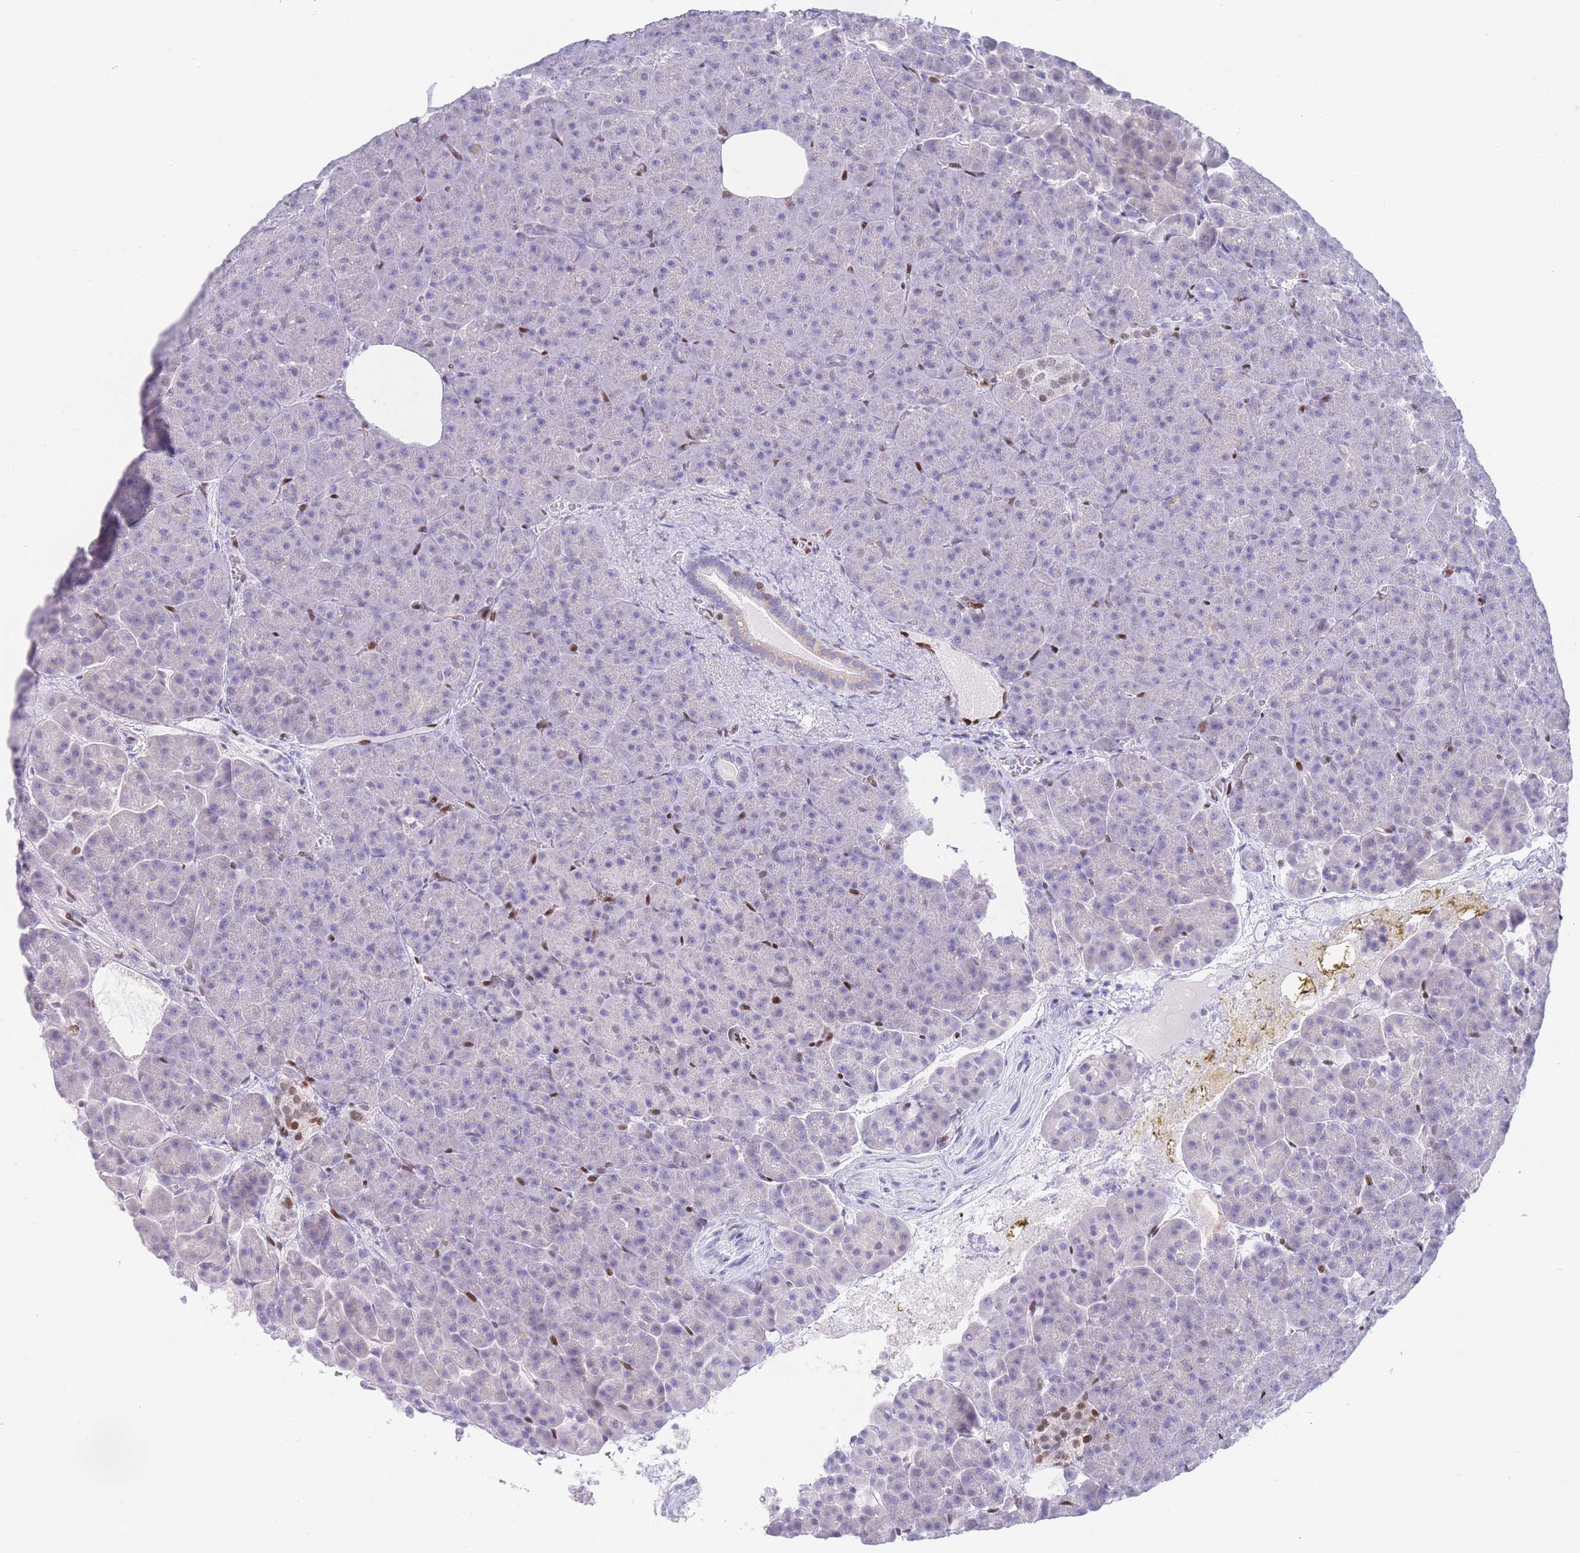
{"staining": {"intensity": "negative", "quantity": "none", "location": "none"}, "tissue": "pancreas", "cell_type": "Exocrine glandular cells", "image_type": "normal", "snomed": [{"axis": "morphology", "description": "Normal tissue, NOS"}, {"axis": "topography", "description": "Pancreas"}], "caption": "Immunohistochemistry (IHC) histopathology image of benign pancreas: pancreas stained with DAB displays no significant protein positivity in exocrine glandular cells.", "gene": "PSMB5", "patient": {"sex": "female", "age": 74}}